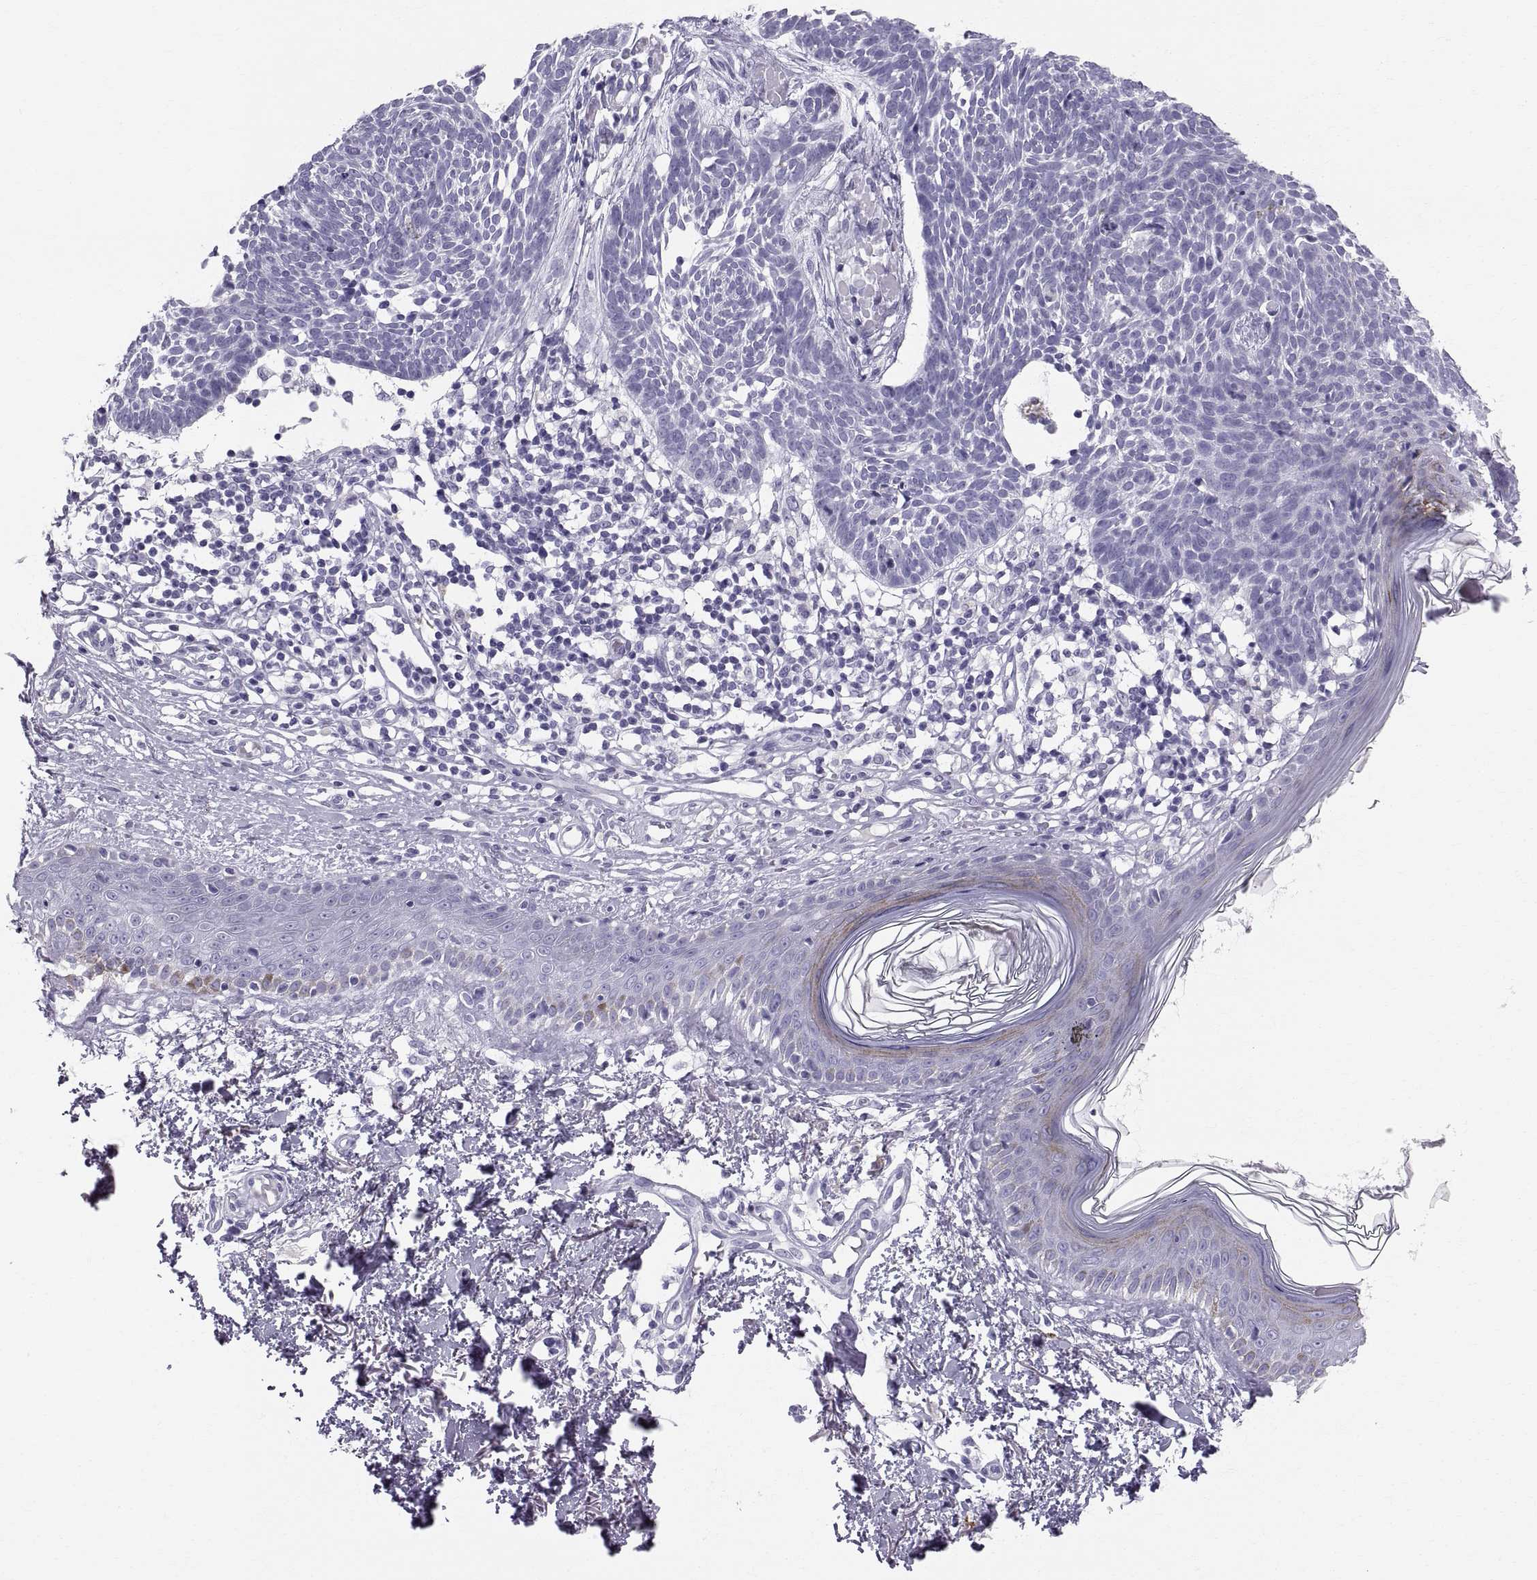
{"staining": {"intensity": "negative", "quantity": "none", "location": "none"}, "tissue": "skin cancer", "cell_type": "Tumor cells", "image_type": "cancer", "snomed": [{"axis": "morphology", "description": "Basal cell carcinoma"}, {"axis": "topography", "description": "Skin"}], "caption": "DAB (3,3'-diaminobenzidine) immunohistochemical staining of human skin cancer shows no significant expression in tumor cells.", "gene": "SLC22A6", "patient": {"sex": "male", "age": 85}}